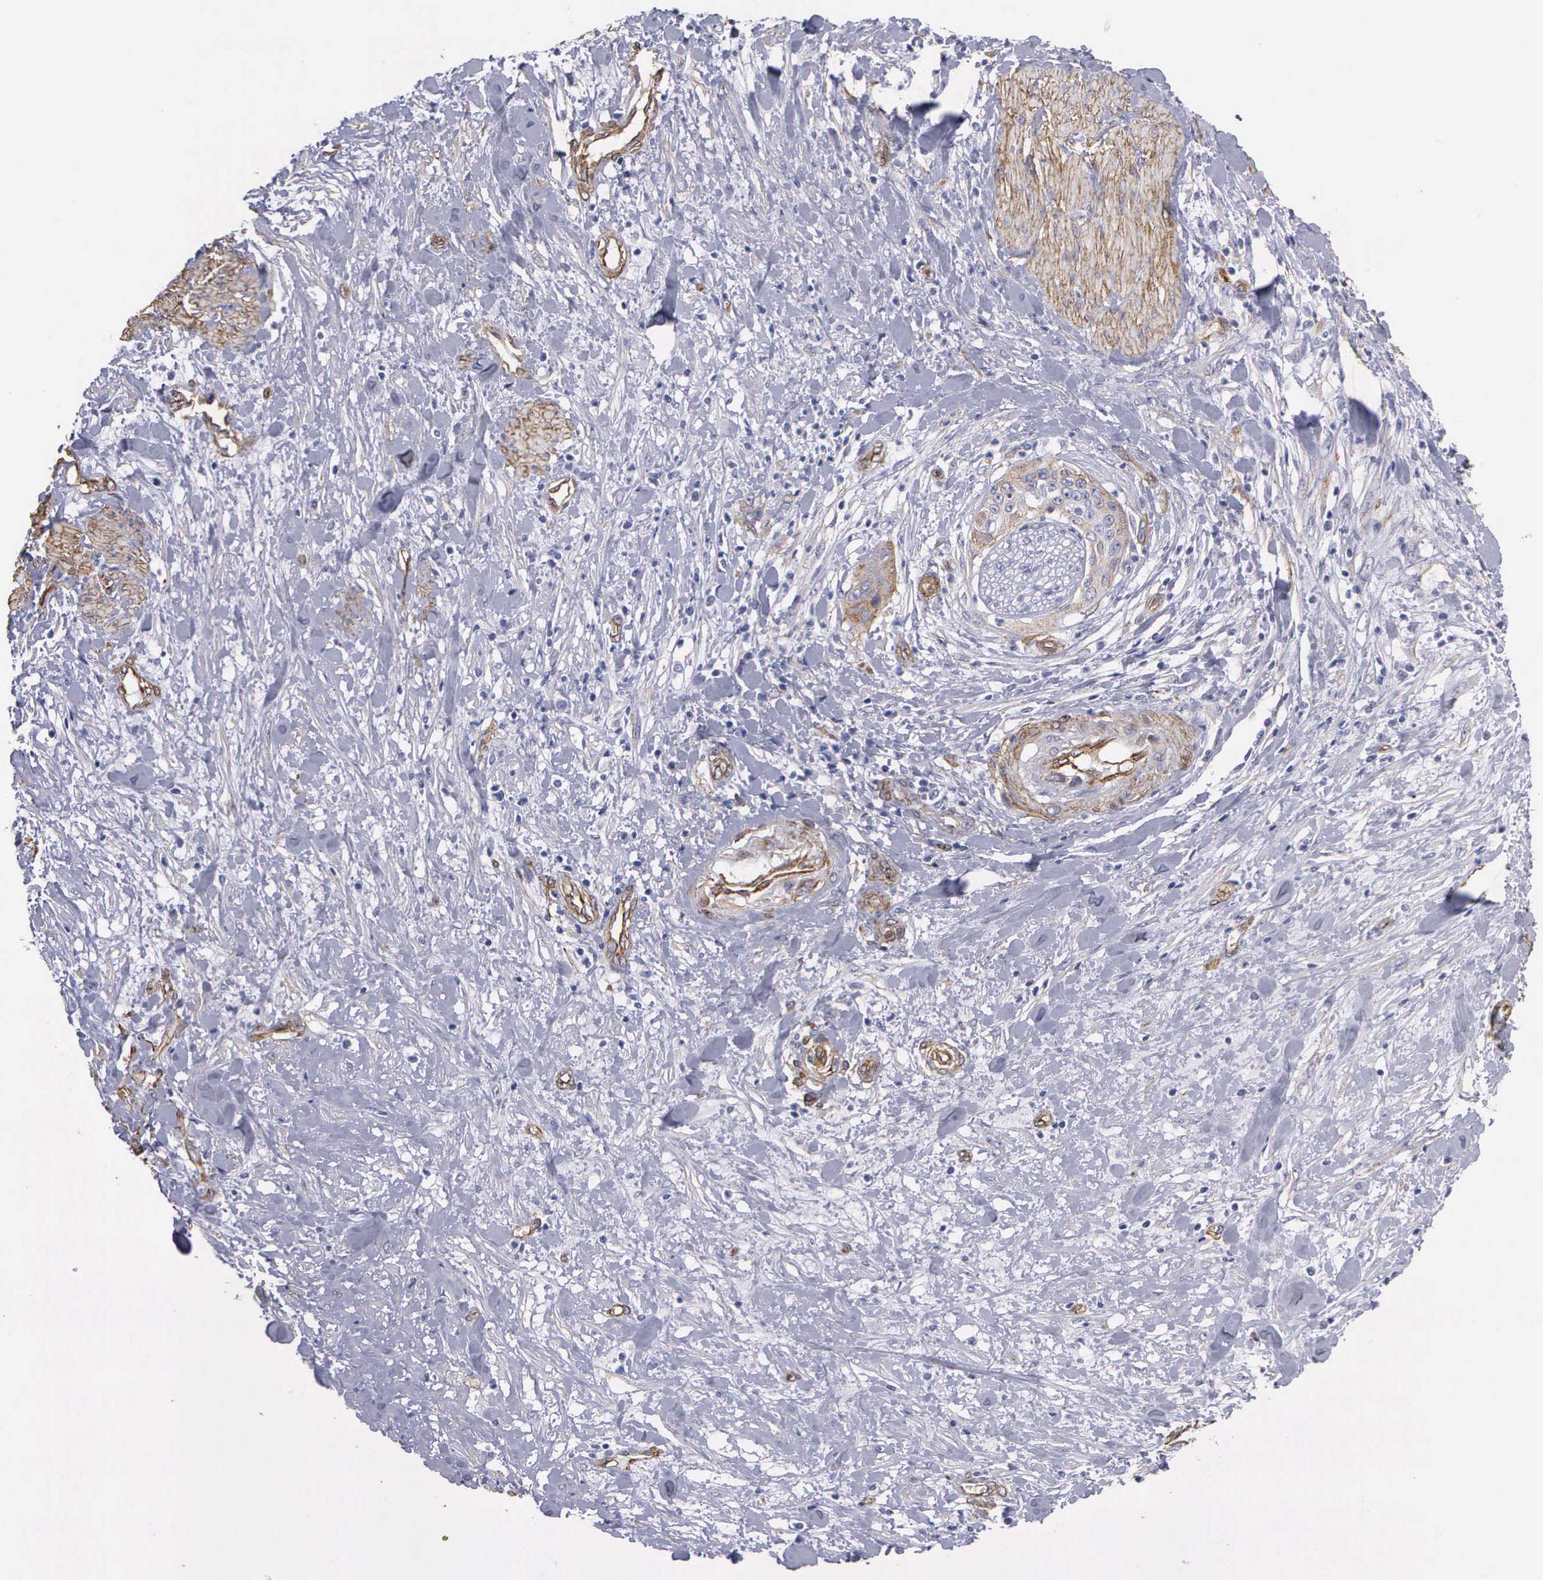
{"staining": {"intensity": "negative", "quantity": "none", "location": "none"}, "tissue": "cervical cancer", "cell_type": "Tumor cells", "image_type": "cancer", "snomed": [{"axis": "morphology", "description": "Squamous cell carcinoma, NOS"}, {"axis": "topography", "description": "Cervix"}], "caption": "This is a image of IHC staining of cervical cancer (squamous cell carcinoma), which shows no positivity in tumor cells.", "gene": "MAGEB10", "patient": {"sex": "female", "age": 41}}